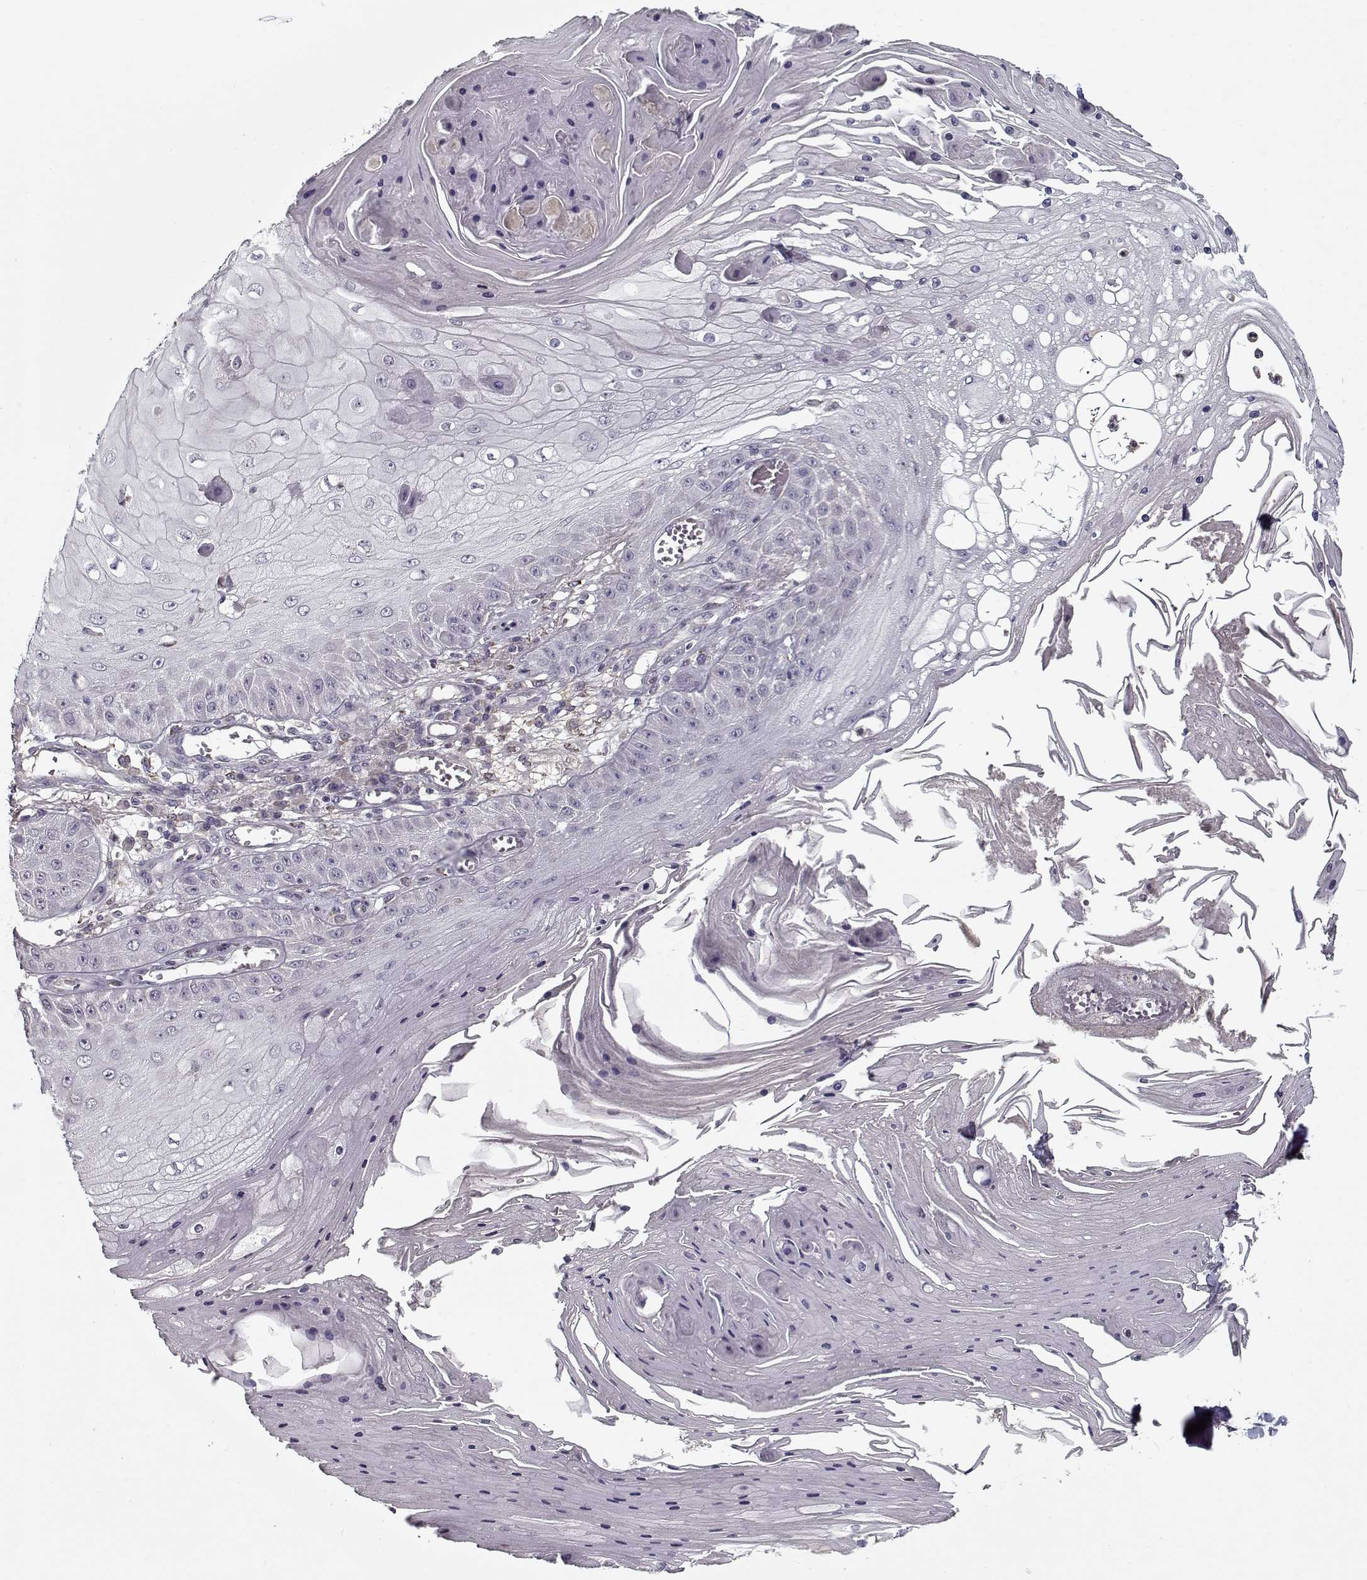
{"staining": {"intensity": "negative", "quantity": "none", "location": "none"}, "tissue": "skin cancer", "cell_type": "Tumor cells", "image_type": "cancer", "snomed": [{"axis": "morphology", "description": "Squamous cell carcinoma, NOS"}, {"axis": "topography", "description": "Skin"}], "caption": "DAB (3,3'-diaminobenzidine) immunohistochemical staining of human skin squamous cell carcinoma displays no significant positivity in tumor cells.", "gene": "LAMA2", "patient": {"sex": "male", "age": 70}}